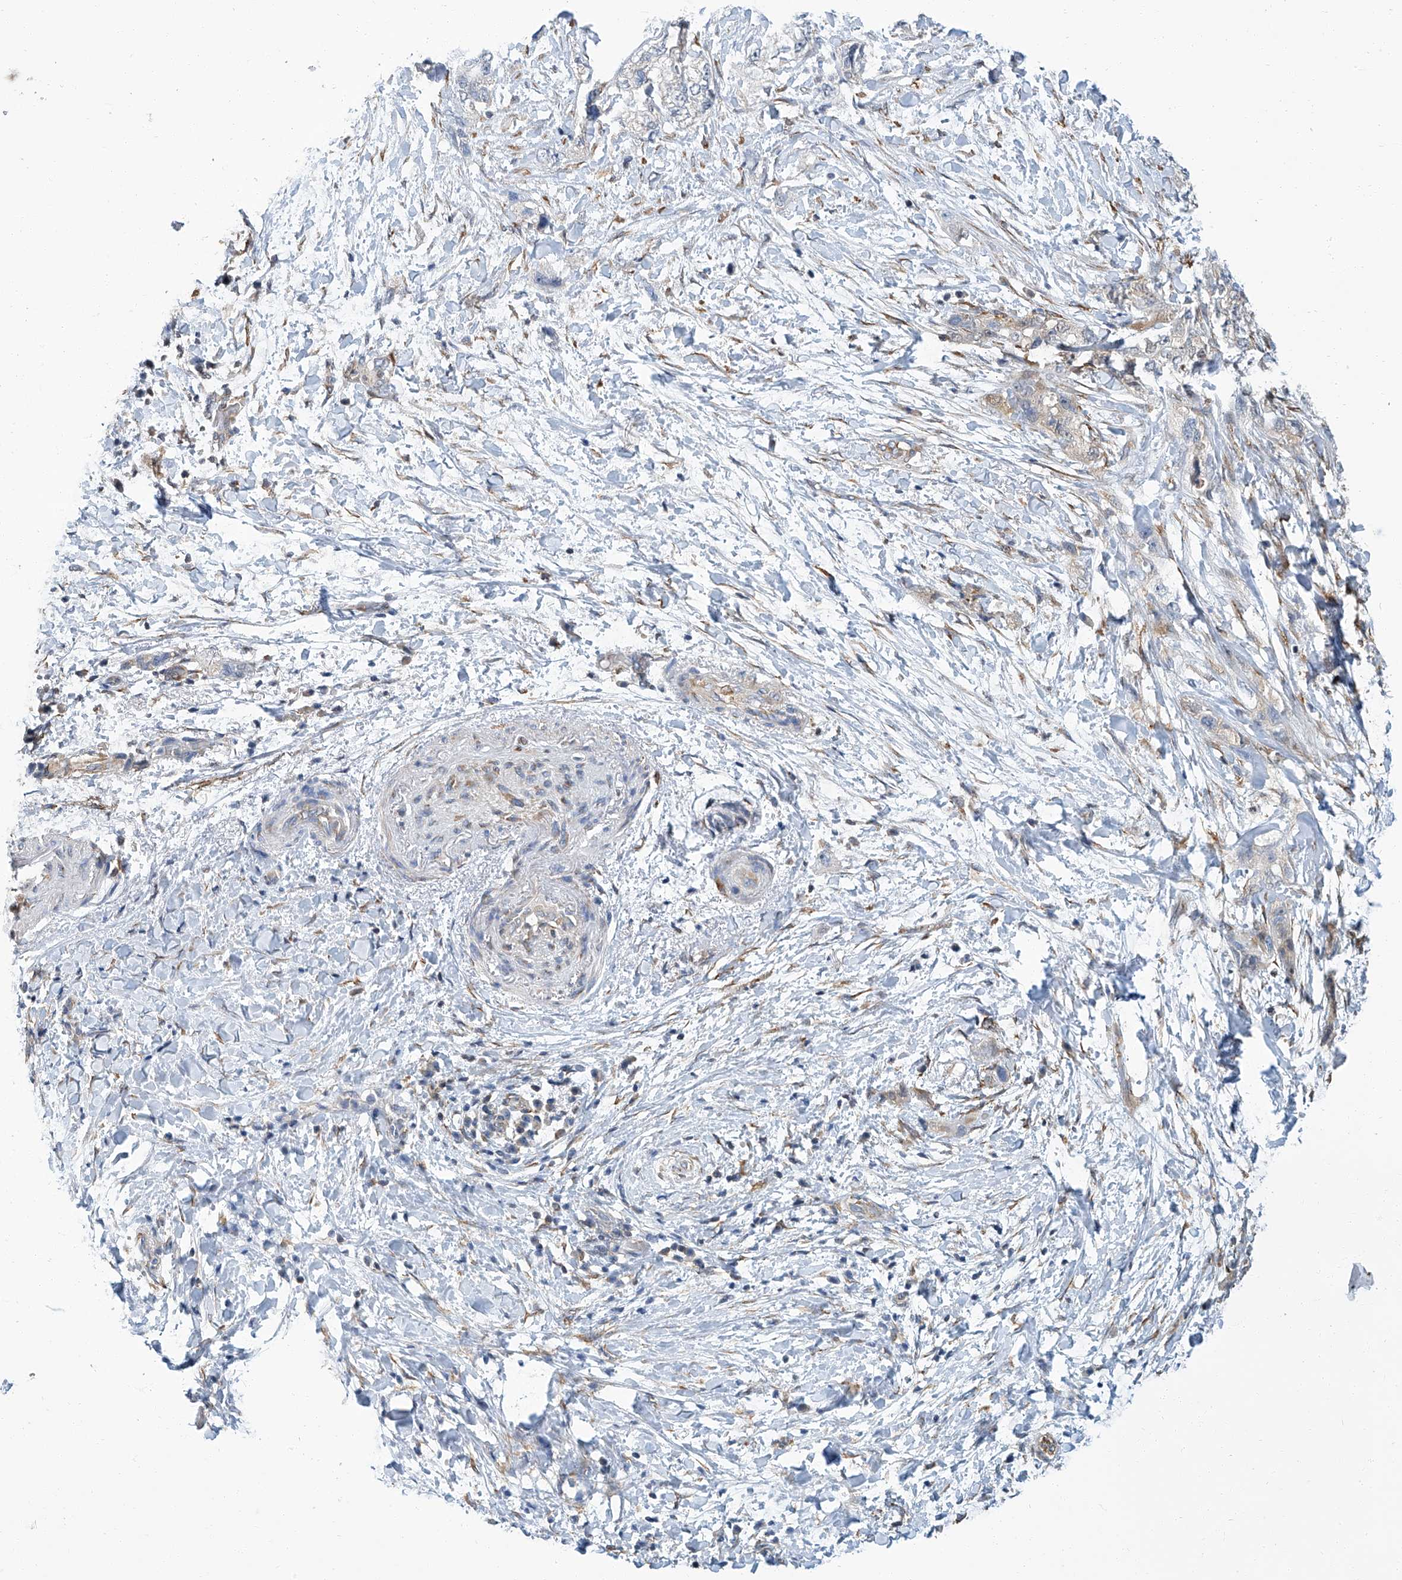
{"staining": {"intensity": "negative", "quantity": "none", "location": "none"}, "tissue": "pancreatic cancer", "cell_type": "Tumor cells", "image_type": "cancer", "snomed": [{"axis": "morphology", "description": "Adenocarcinoma, NOS"}, {"axis": "topography", "description": "Pancreas"}], "caption": "There is no significant staining in tumor cells of pancreatic adenocarcinoma.", "gene": "PSMB10", "patient": {"sex": "female", "age": 73}}